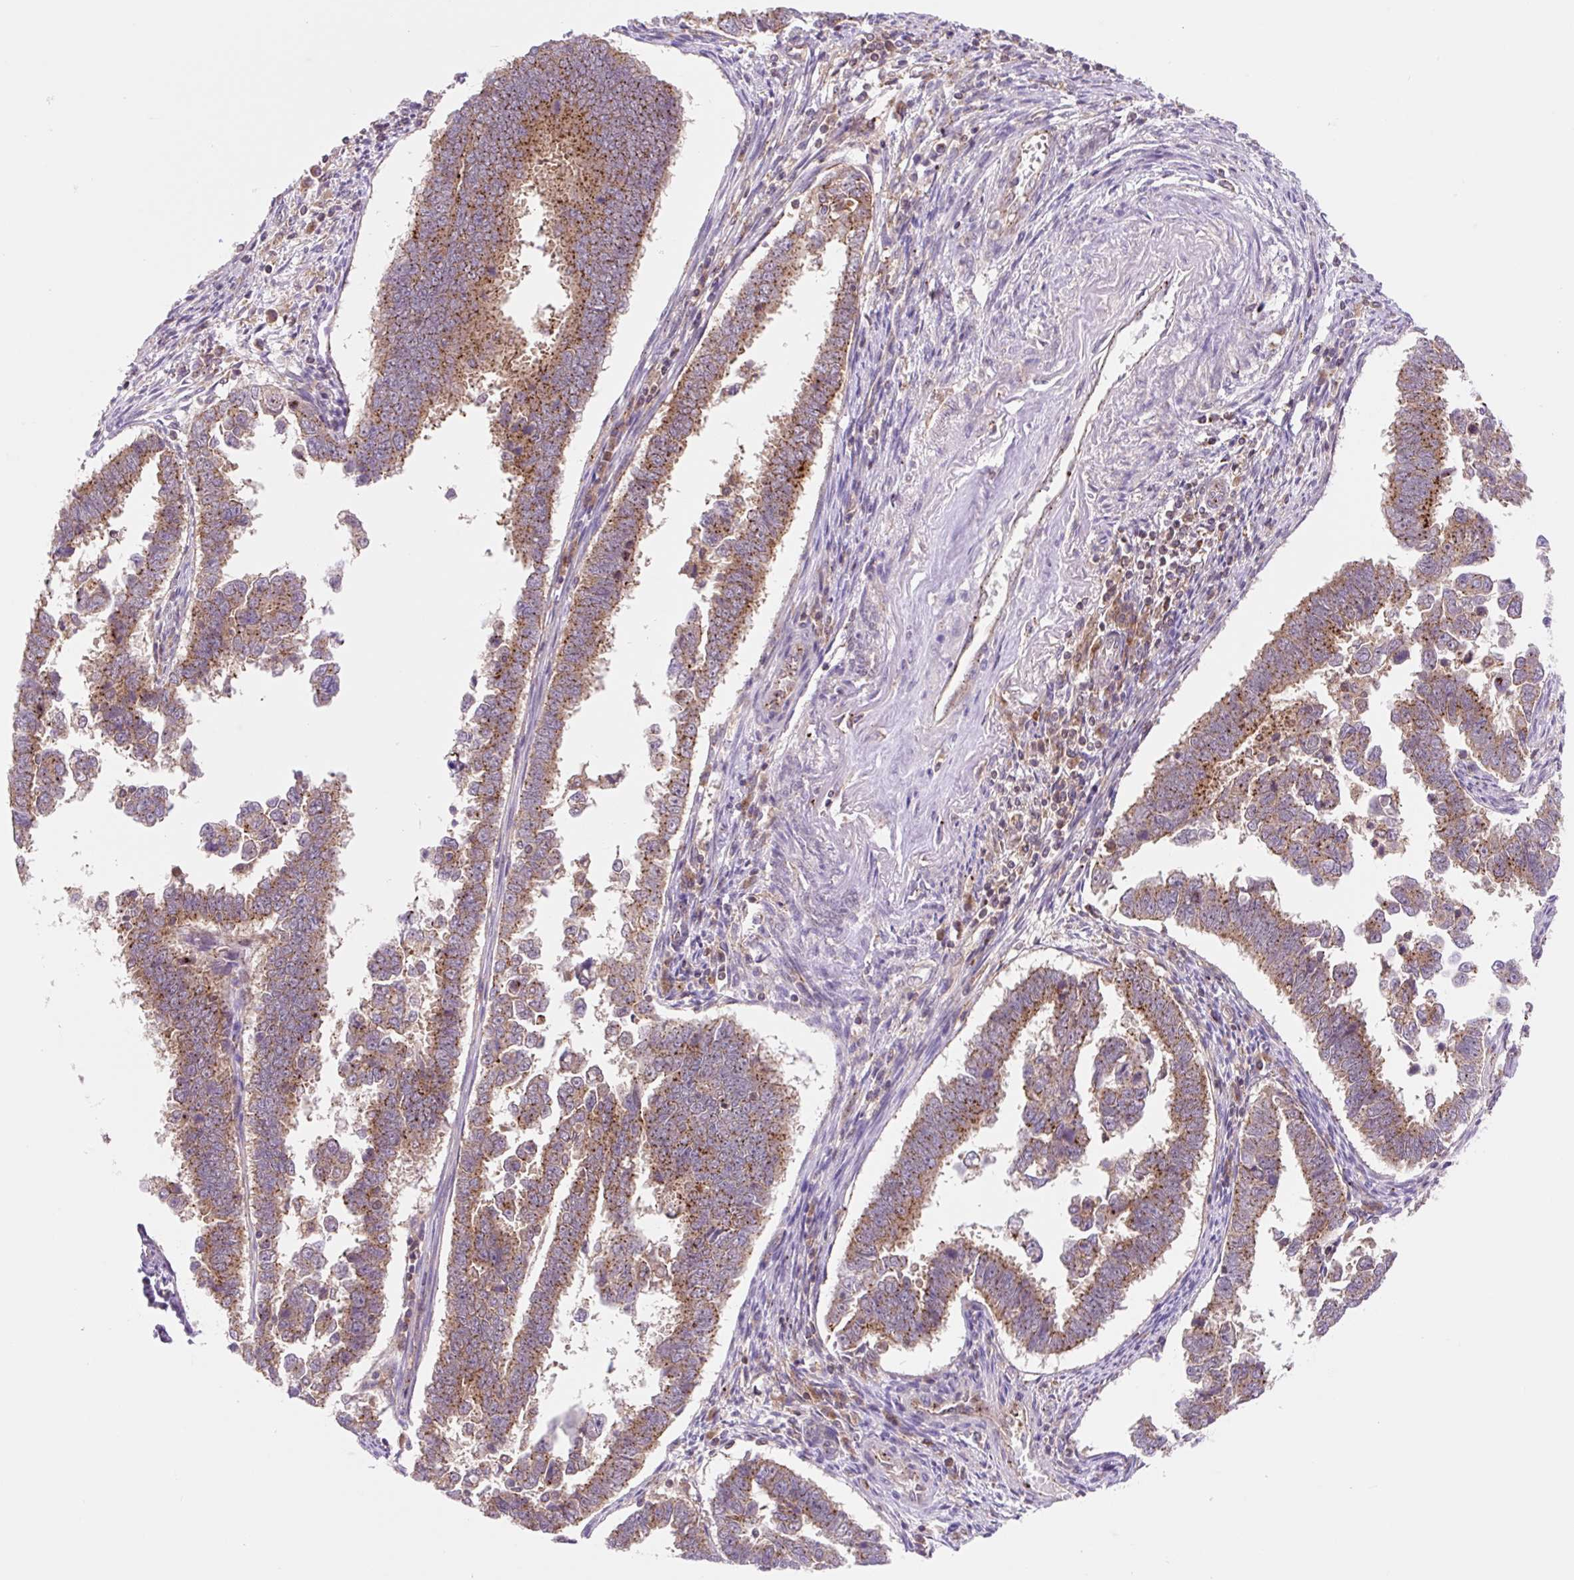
{"staining": {"intensity": "strong", "quantity": ">75%", "location": "cytoplasmic/membranous"}, "tissue": "endometrial cancer", "cell_type": "Tumor cells", "image_type": "cancer", "snomed": [{"axis": "morphology", "description": "Adenocarcinoma, NOS"}, {"axis": "topography", "description": "Endometrium"}], "caption": "Immunohistochemical staining of endometrial cancer (adenocarcinoma) displays strong cytoplasmic/membranous protein staining in approximately >75% of tumor cells.", "gene": "VPS4A", "patient": {"sex": "female", "age": 75}}